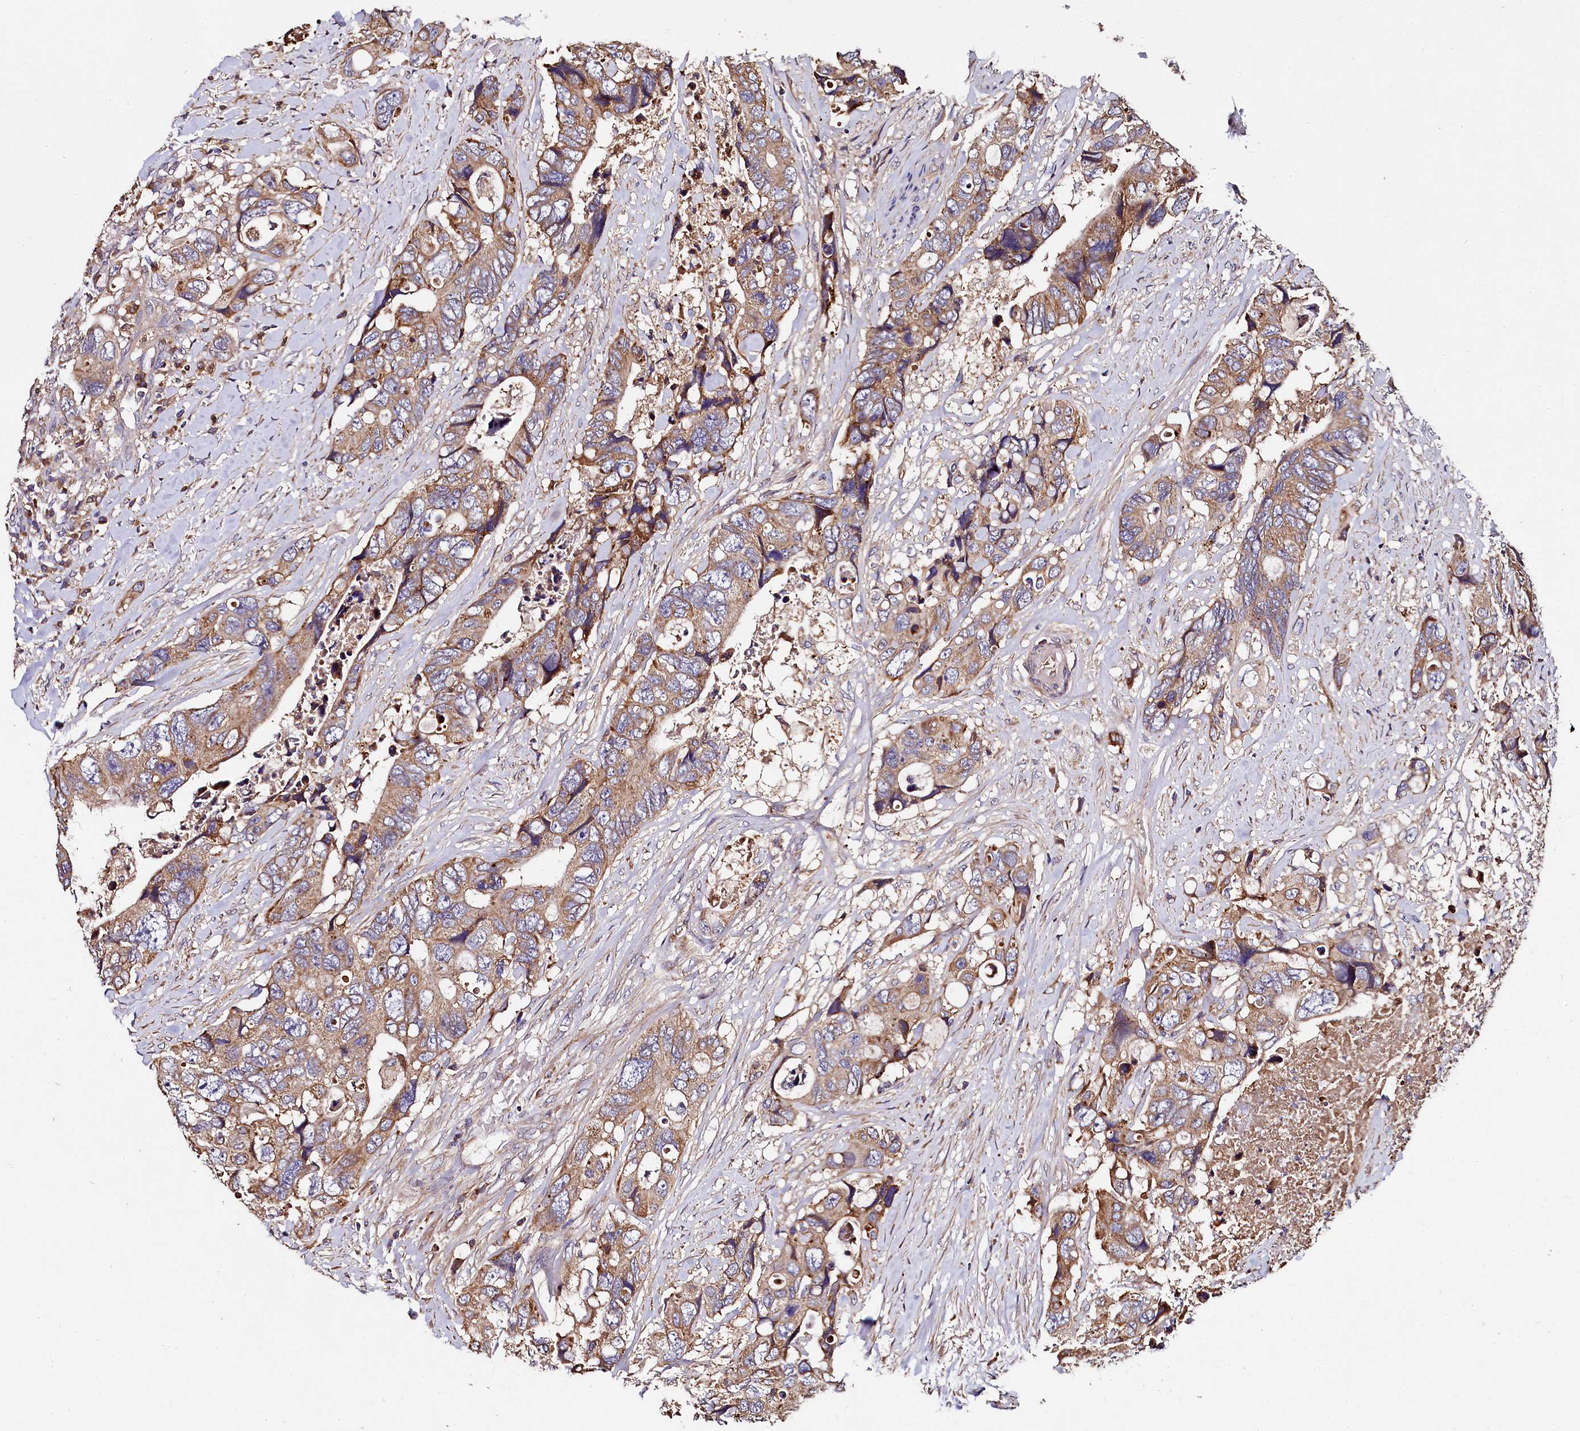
{"staining": {"intensity": "moderate", "quantity": ">75%", "location": "cytoplasmic/membranous"}, "tissue": "colorectal cancer", "cell_type": "Tumor cells", "image_type": "cancer", "snomed": [{"axis": "morphology", "description": "Adenocarcinoma, NOS"}, {"axis": "topography", "description": "Rectum"}], "caption": "Colorectal cancer (adenocarcinoma) stained with a brown dye demonstrates moderate cytoplasmic/membranous positive positivity in approximately >75% of tumor cells.", "gene": "SPRYD3", "patient": {"sex": "male", "age": 57}}